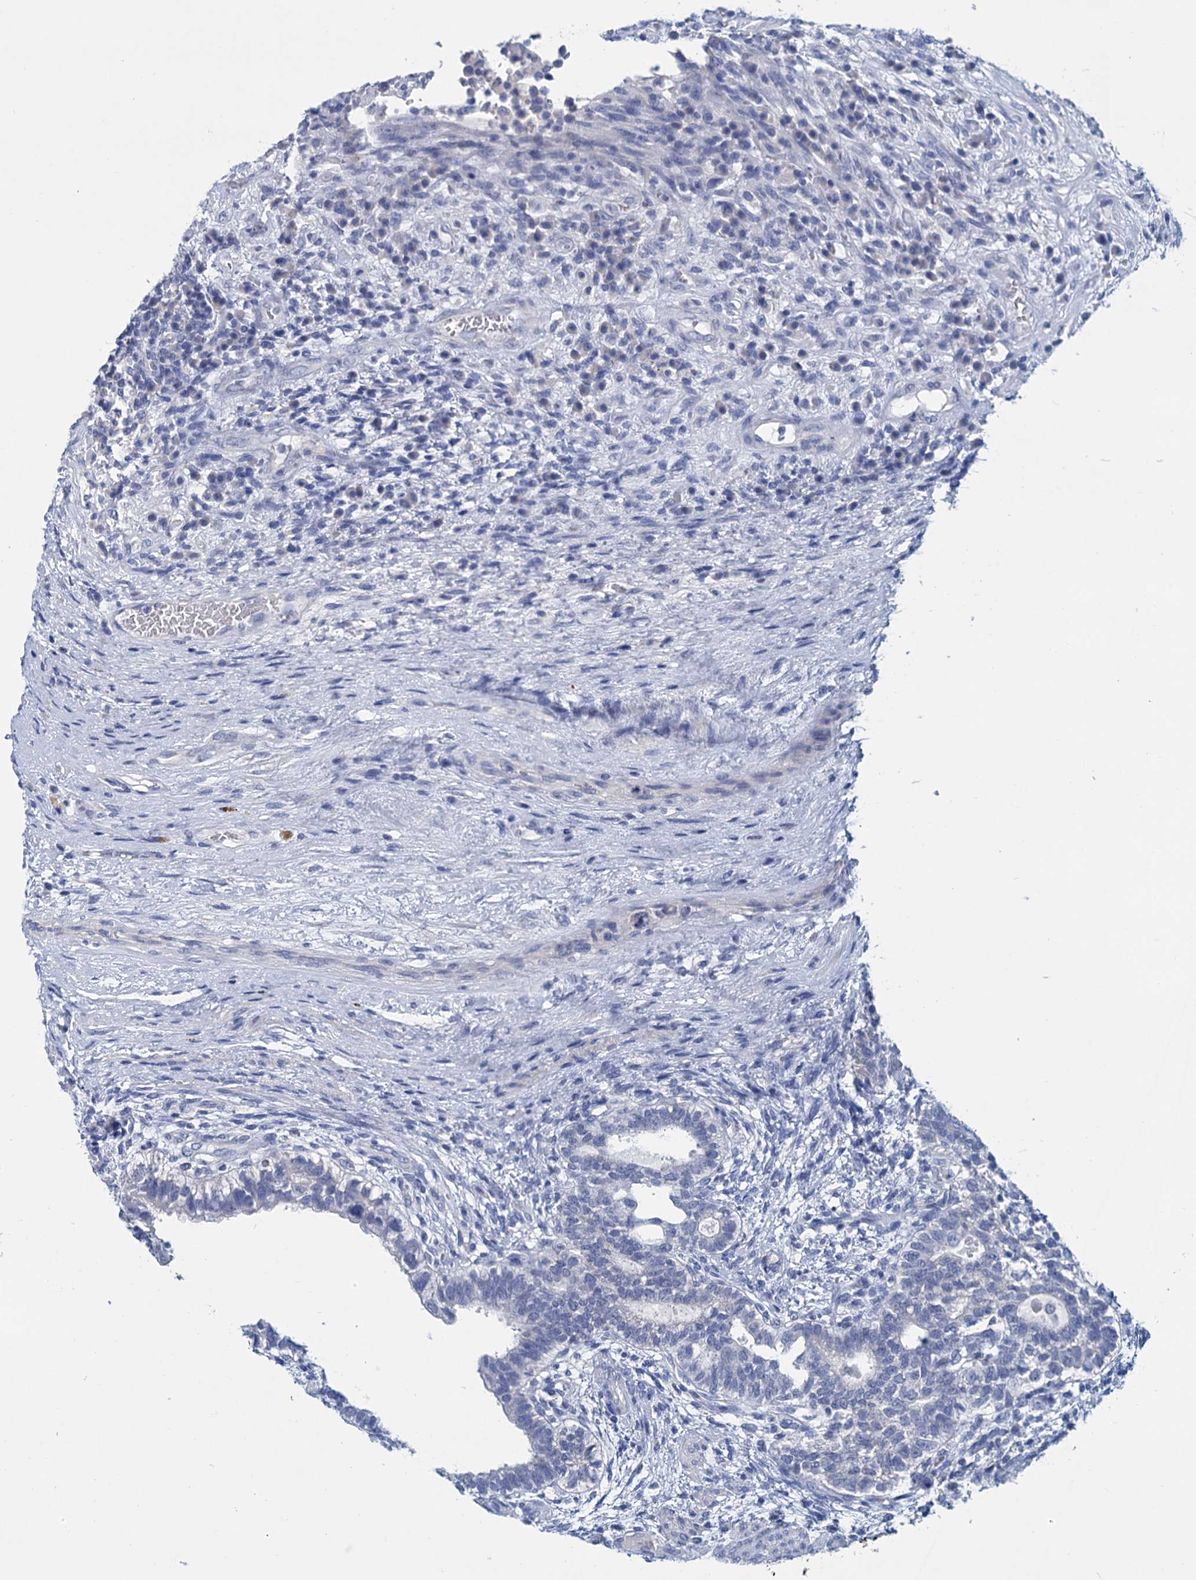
{"staining": {"intensity": "negative", "quantity": "none", "location": "none"}, "tissue": "testis cancer", "cell_type": "Tumor cells", "image_type": "cancer", "snomed": [{"axis": "morphology", "description": "Carcinoma, Embryonal, NOS"}, {"axis": "topography", "description": "Testis"}], "caption": "The immunohistochemistry photomicrograph has no significant positivity in tumor cells of testis embryonal carcinoma tissue.", "gene": "MYOZ3", "patient": {"sex": "male", "age": 26}}